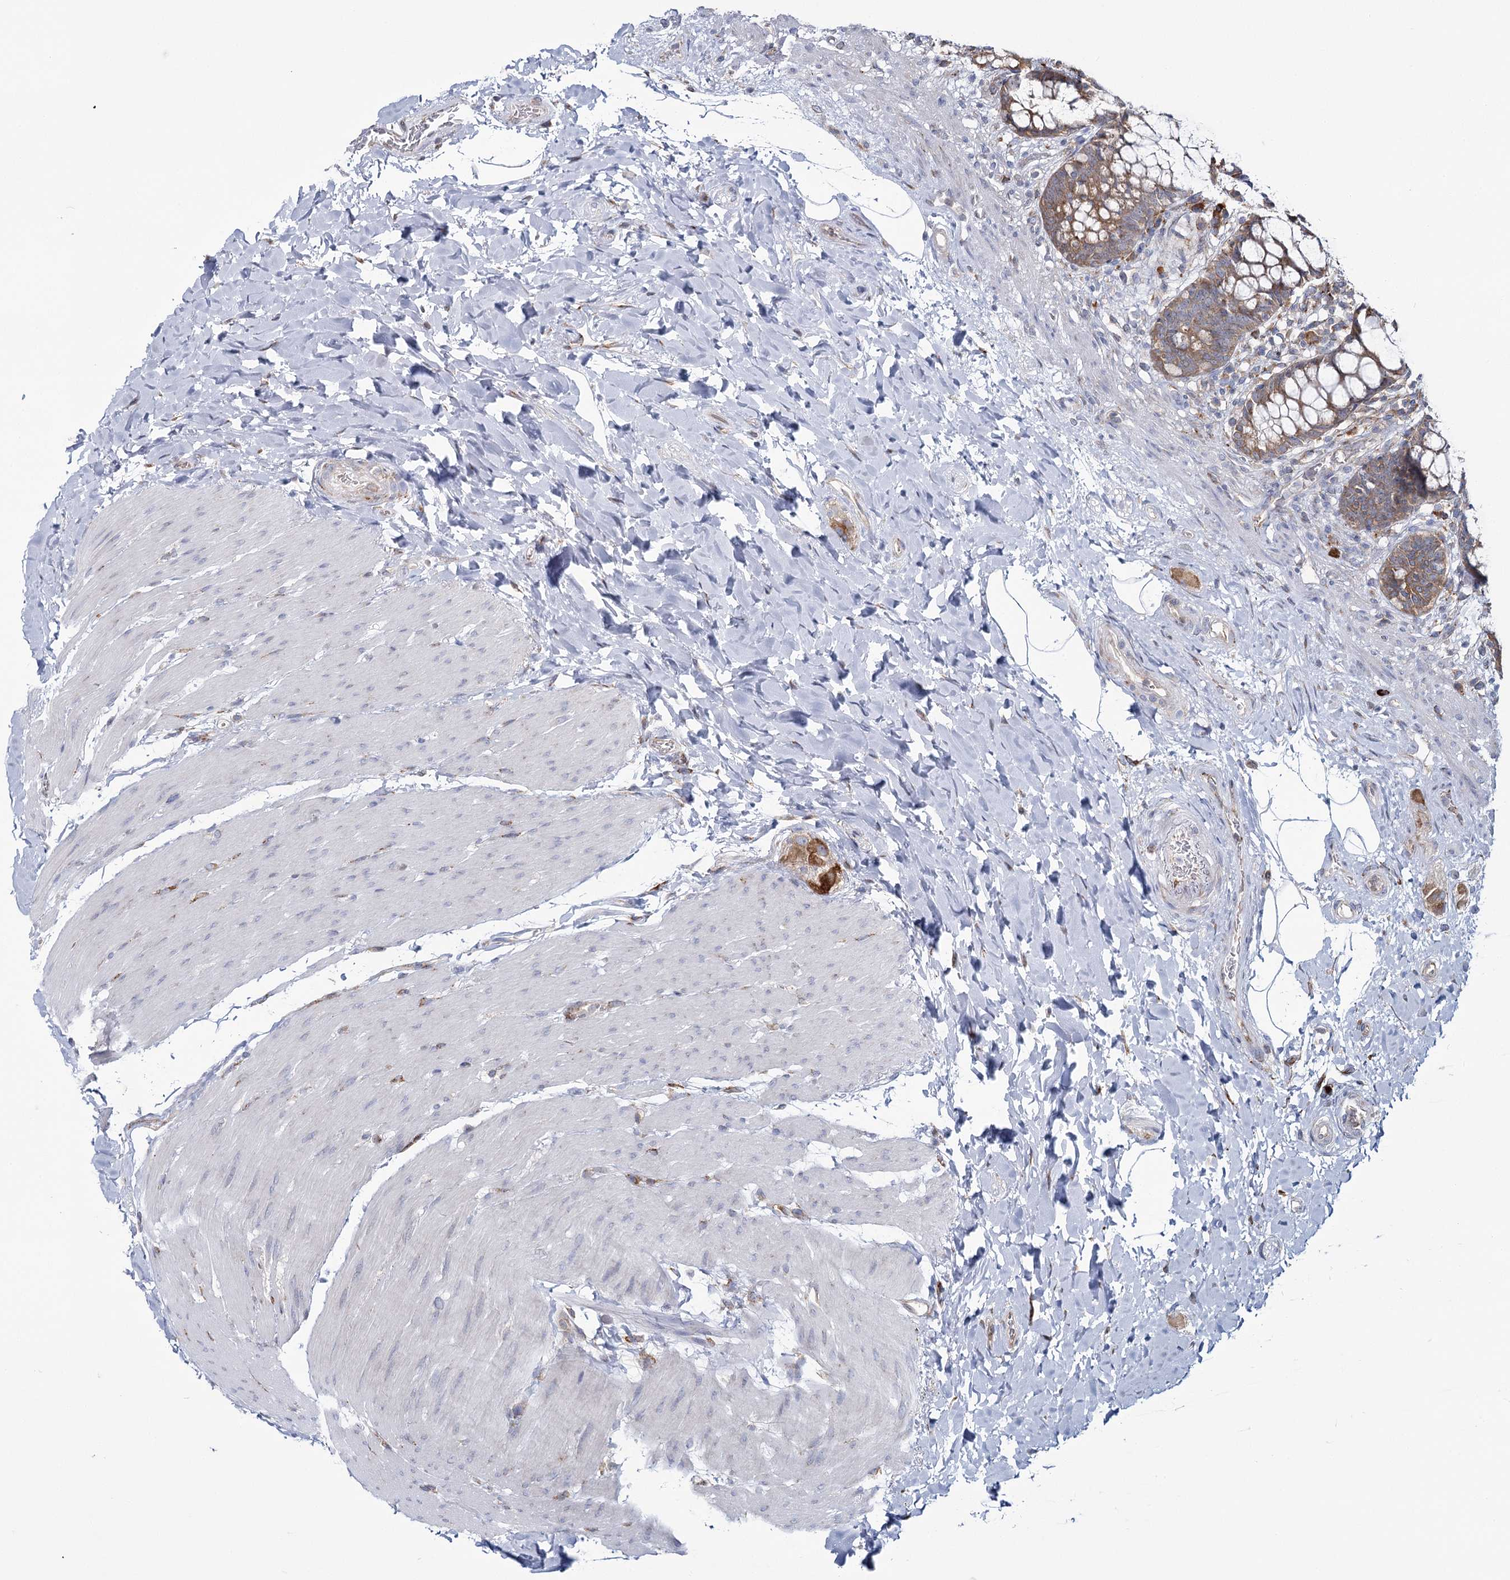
{"staining": {"intensity": "moderate", "quantity": ">75%", "location": "cytoplasmic/membranous"}, "tissue": "rectum", "cell_type": "Glandular cells", "image_type": "normal", "snomed": [{"axis": "morphology", "description": "Normal tissue, NOS"}, {"axis": "topography", "description": "Rectum"}], "caption": "IHC histopathology image of benign rectum: human rectum stained using immunohistochemistry demonstrates medium levels of moderate protein expression localized specifically in the cytoplasmic/membranous of glandular cells, appearing as a cytoplasmic/membranous brown color.", "gene": "POGLUT1", "patient": {"sex": "male", "age": 64}}